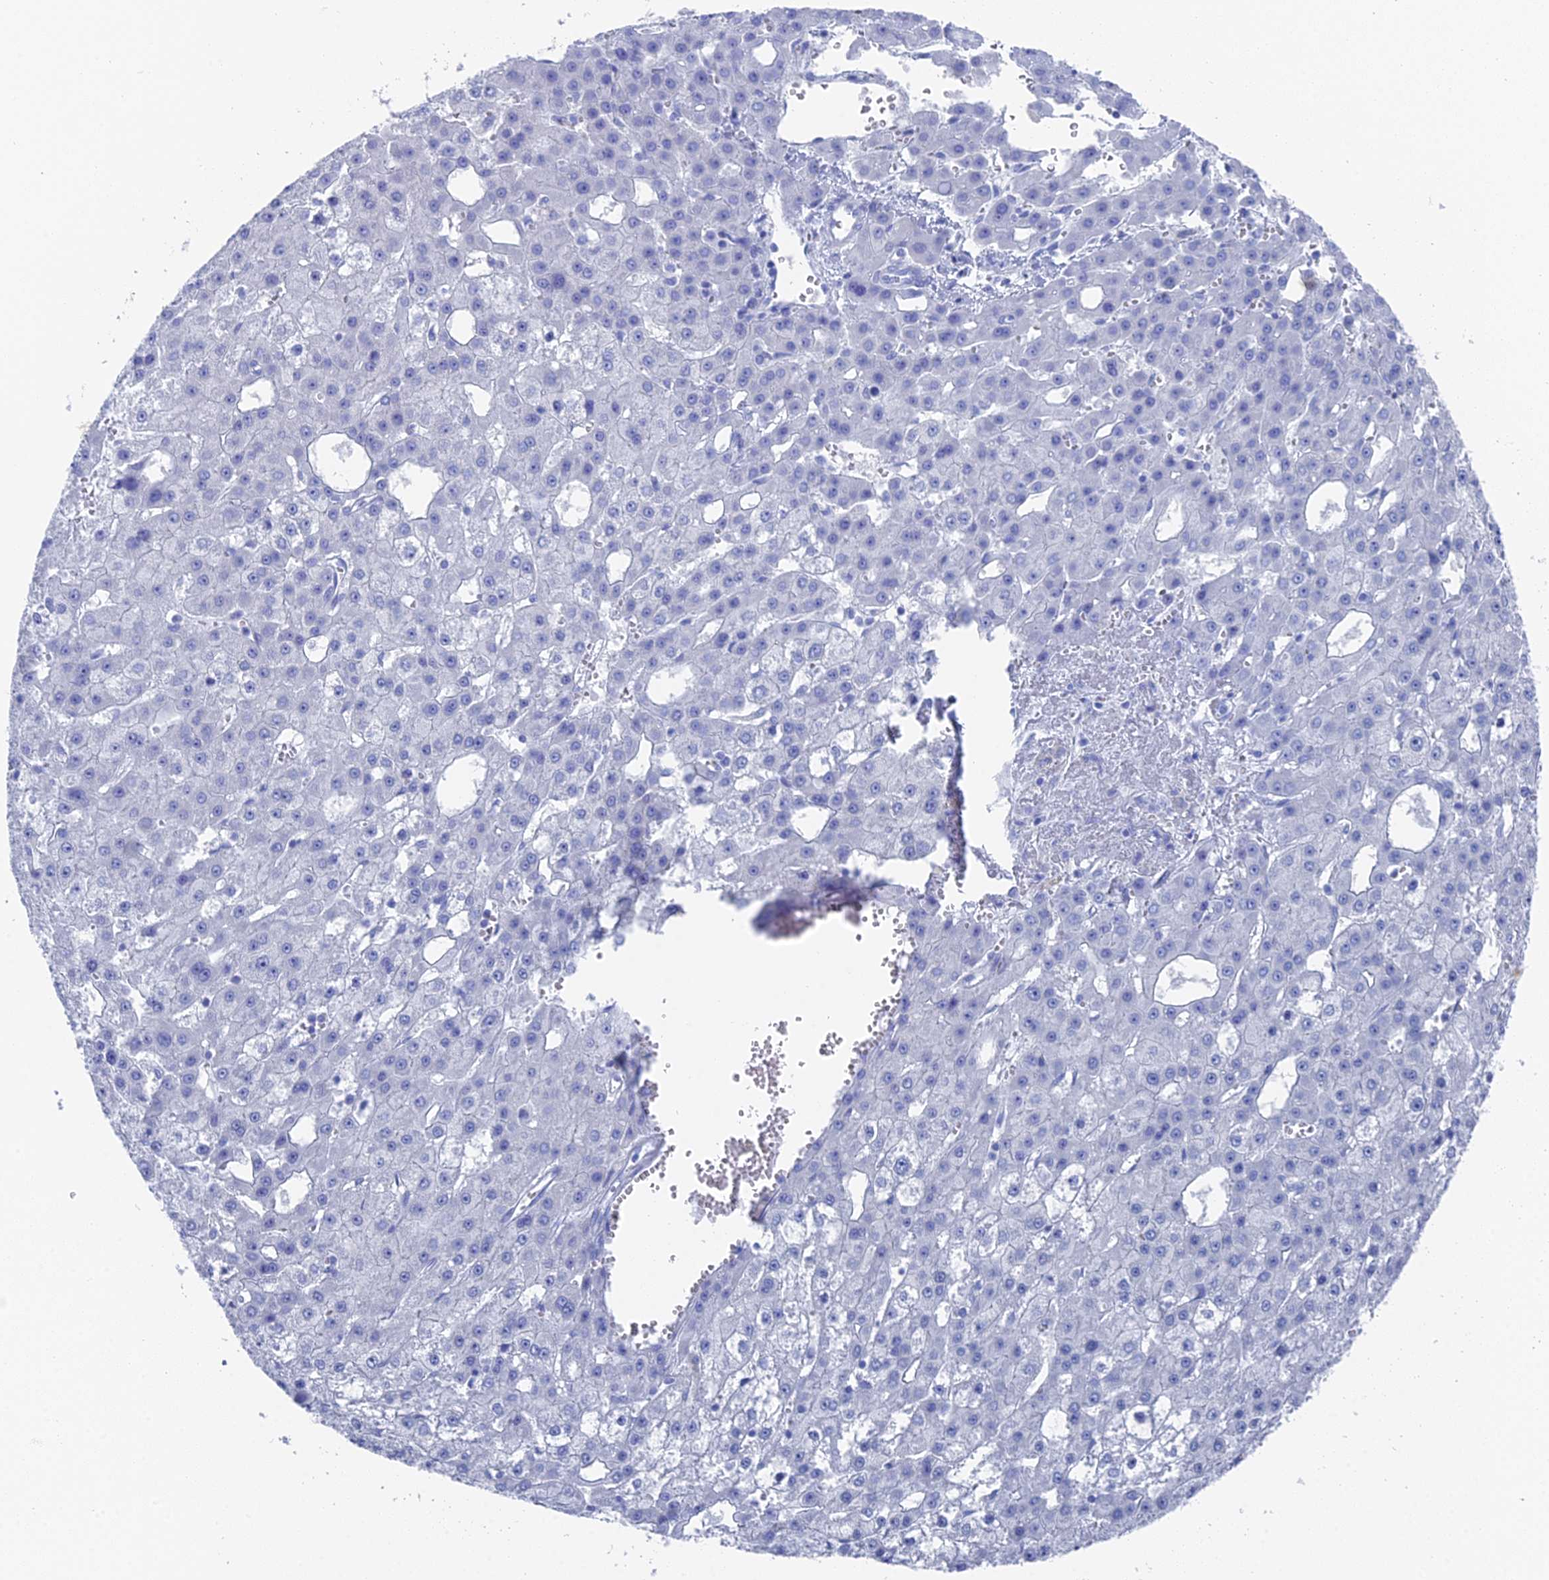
{"staining": {"intensity": "negative", "quantity": "none", "location": "none"}, "tissue": "liver cancer", "cell_type": "Tumor cells", "image_type": "cancer", "snomed": [{"axis": "morphology", "description": "Carcinoma, Hepatocellular, NOS"}, {"axis": "topography", "description": "Liver"}], "caption": "Liver cancer was stained to show a protein in brown. There is no significant positivity in tumor cells.", "gene": "ENPP3", "patient": {"sex": "male", "age": 47}}